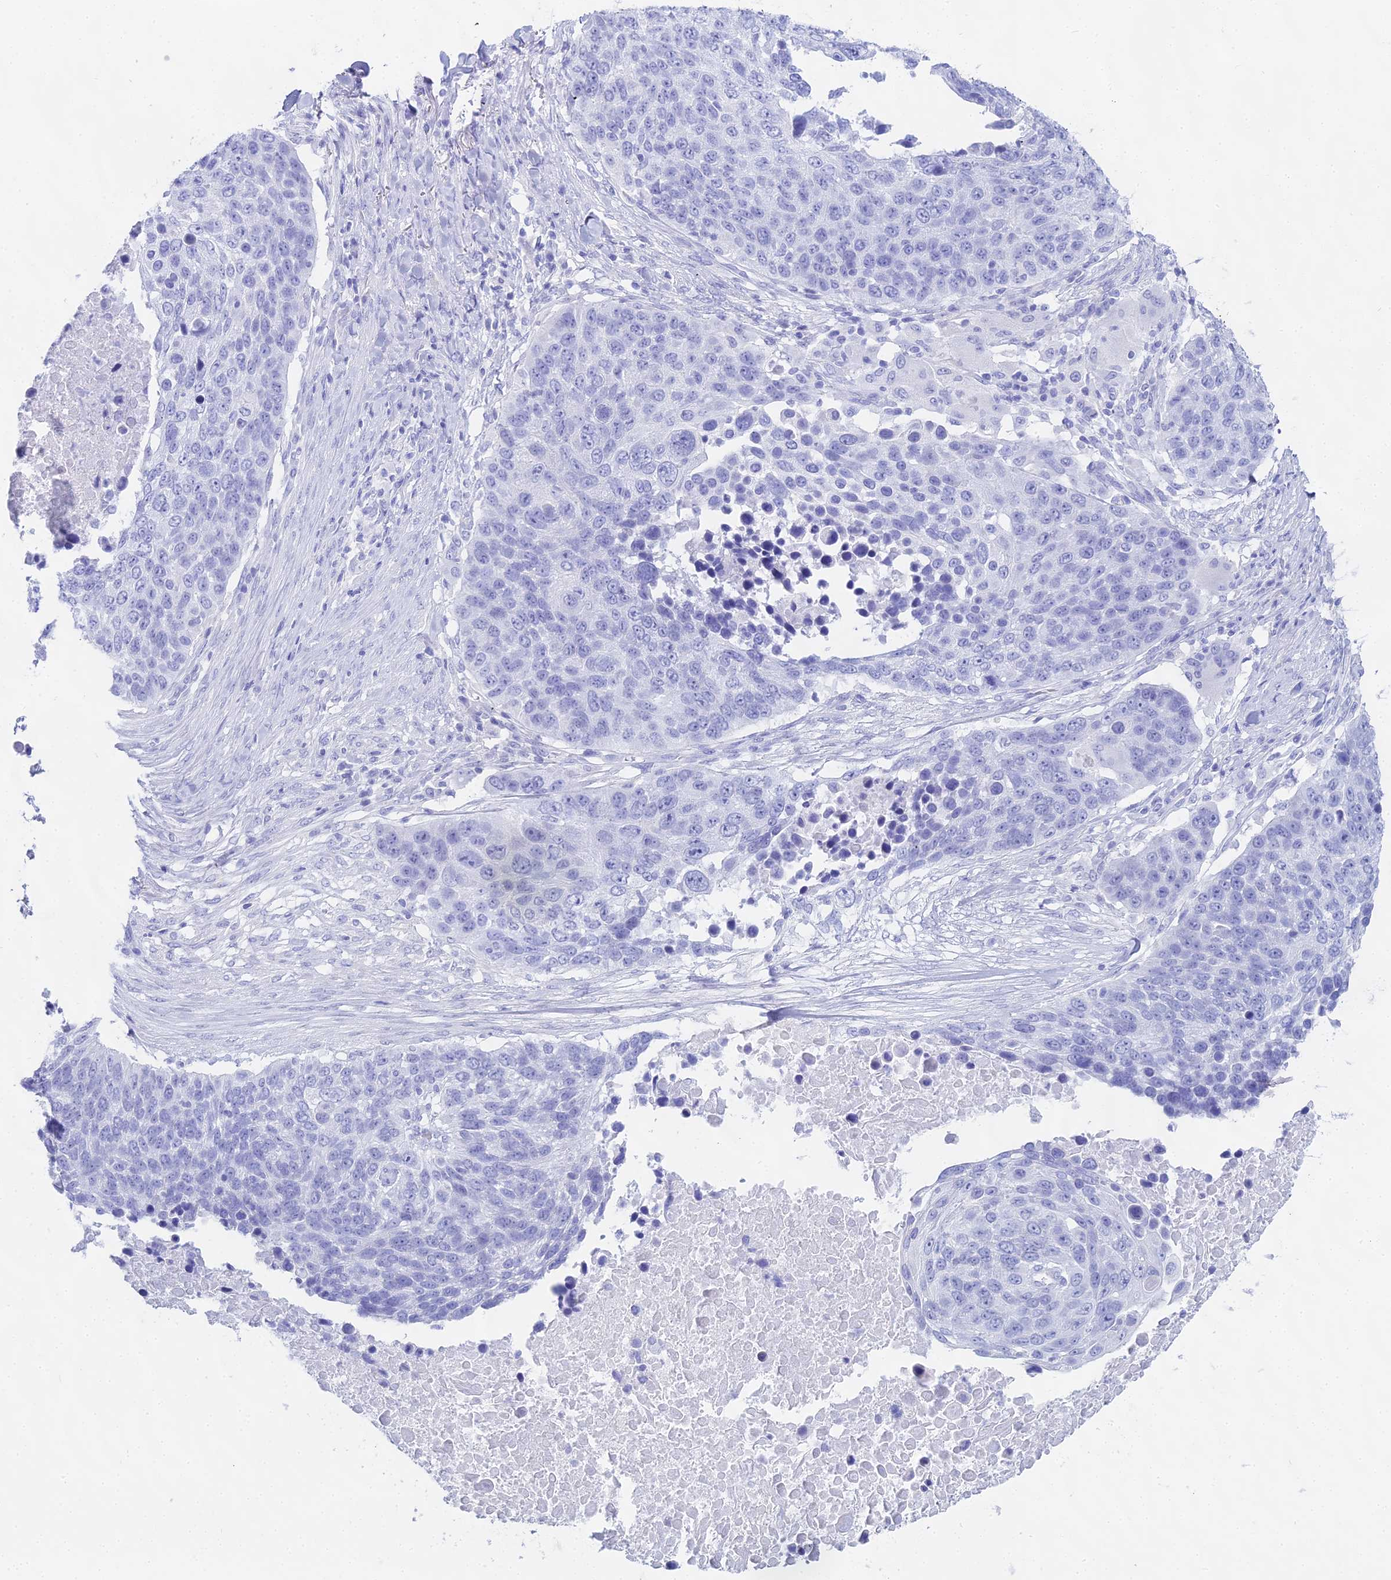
{"staining": {"intensity": "negative", "quantity": "none", "location": "none"}, "tissue": "lung cancer", "cell_type": "Tumor cells", "image_type": "cancer", "snomed": [{"axis": "morphology", "description": "Normal tissue, NOS"}, {"axis": "morphology", "description": "Squamous cell carcinoma, NOS"}, {"axis": "topography", "description": "Lymph node"}, {"axis": "topography", "description": "Lung"}], "caption": "Squamous cell carcinoma (lung) stained for a protein using IHC demonstrates no staining tumor cells.", "gene": "CGB2", "patient": {"sex": "male", "age": 66}}